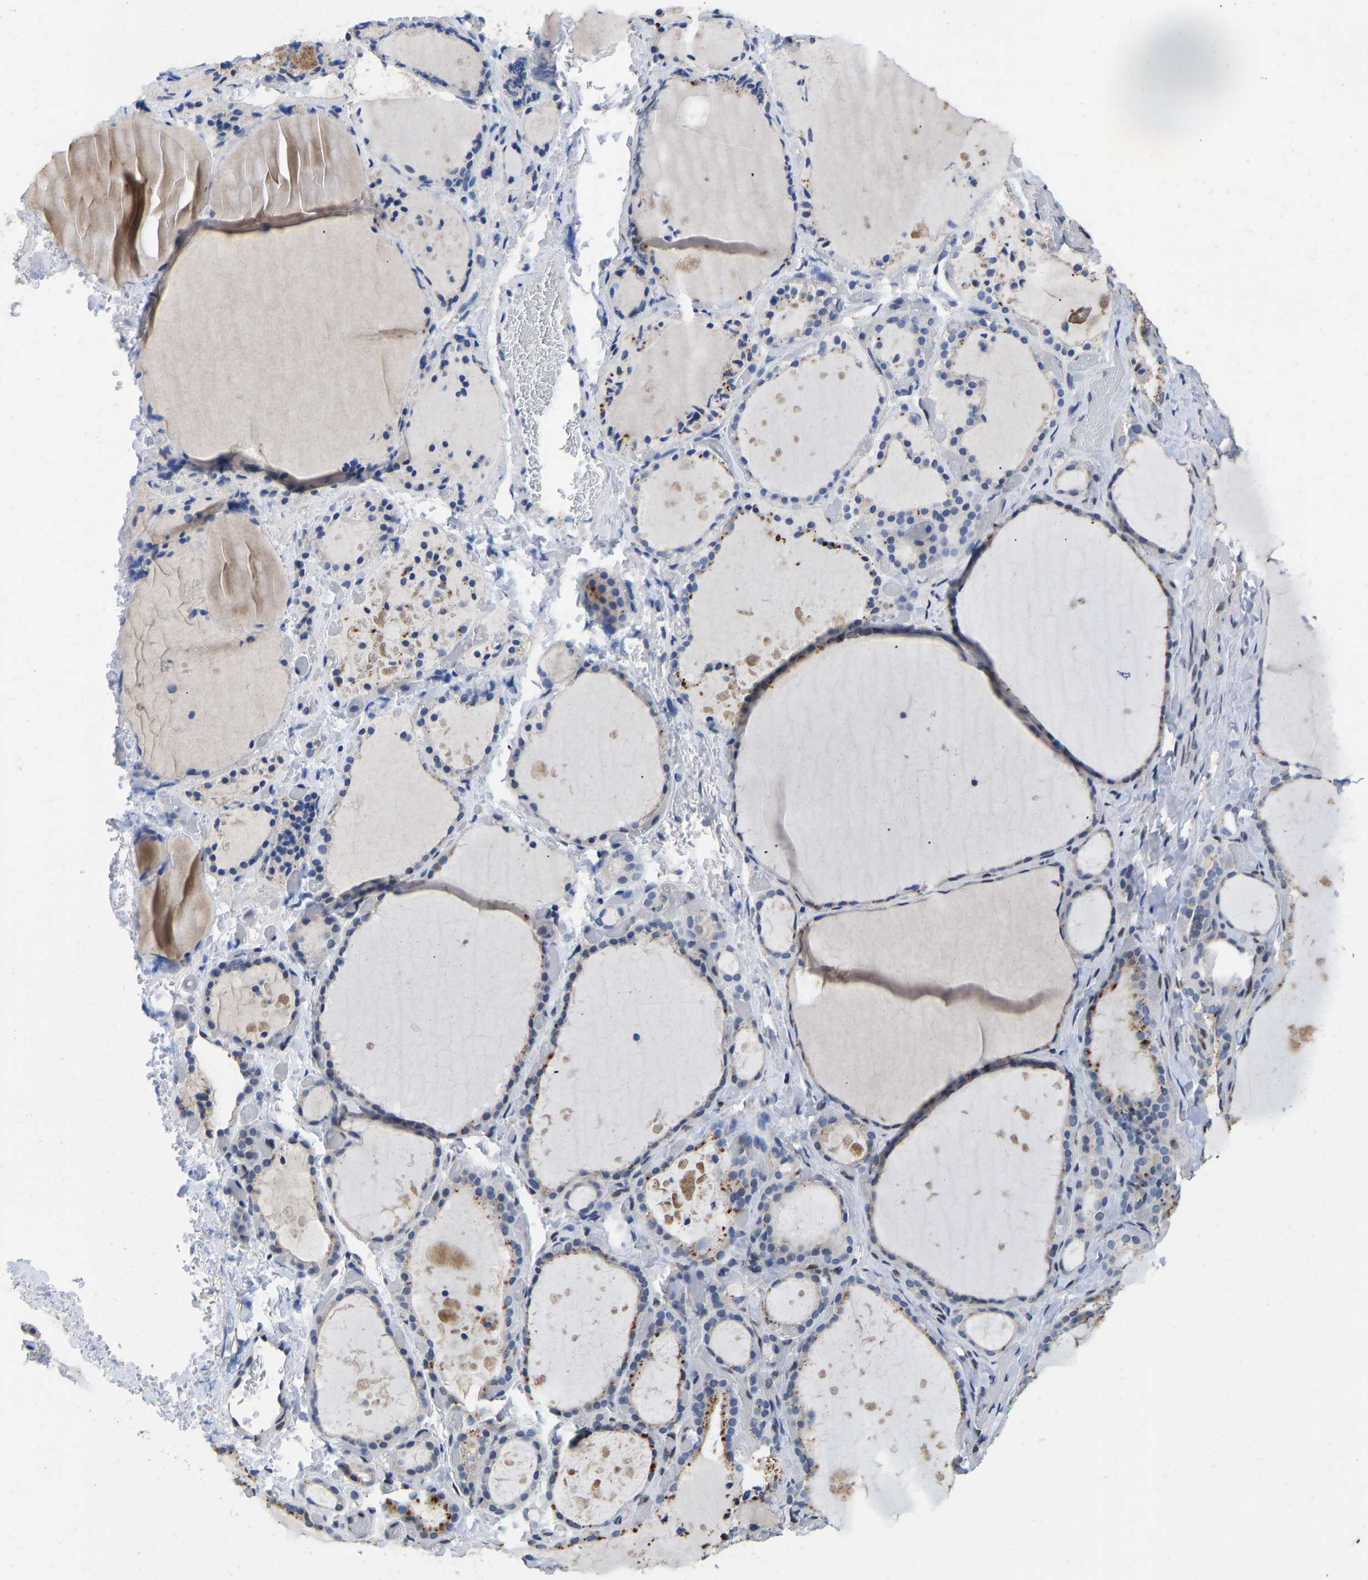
{"staining": {"intensity": "moderate", "quantity": "<25%", "location": "cytoplasmic/membranous"}, "tissue": "thyroid gland", "cell_type": "Glandular cells", "image_type": "normal", "snomed": [{"axis": "morphology", "description": "Normal tissue, NOS"}, {"axis": "topography", "description": "Thyroid gland"}], "caption": "An IHC histopathology image of normal tissue is shown. Protein staining in brown shows moderate cytoplasmic/membranous positivity in thyroid gland within glandular cells. (DAB IHC with brightfield microscopy, high magnification).", "gene": "QKI", "patient": {"sex": "female", "age": 44}}